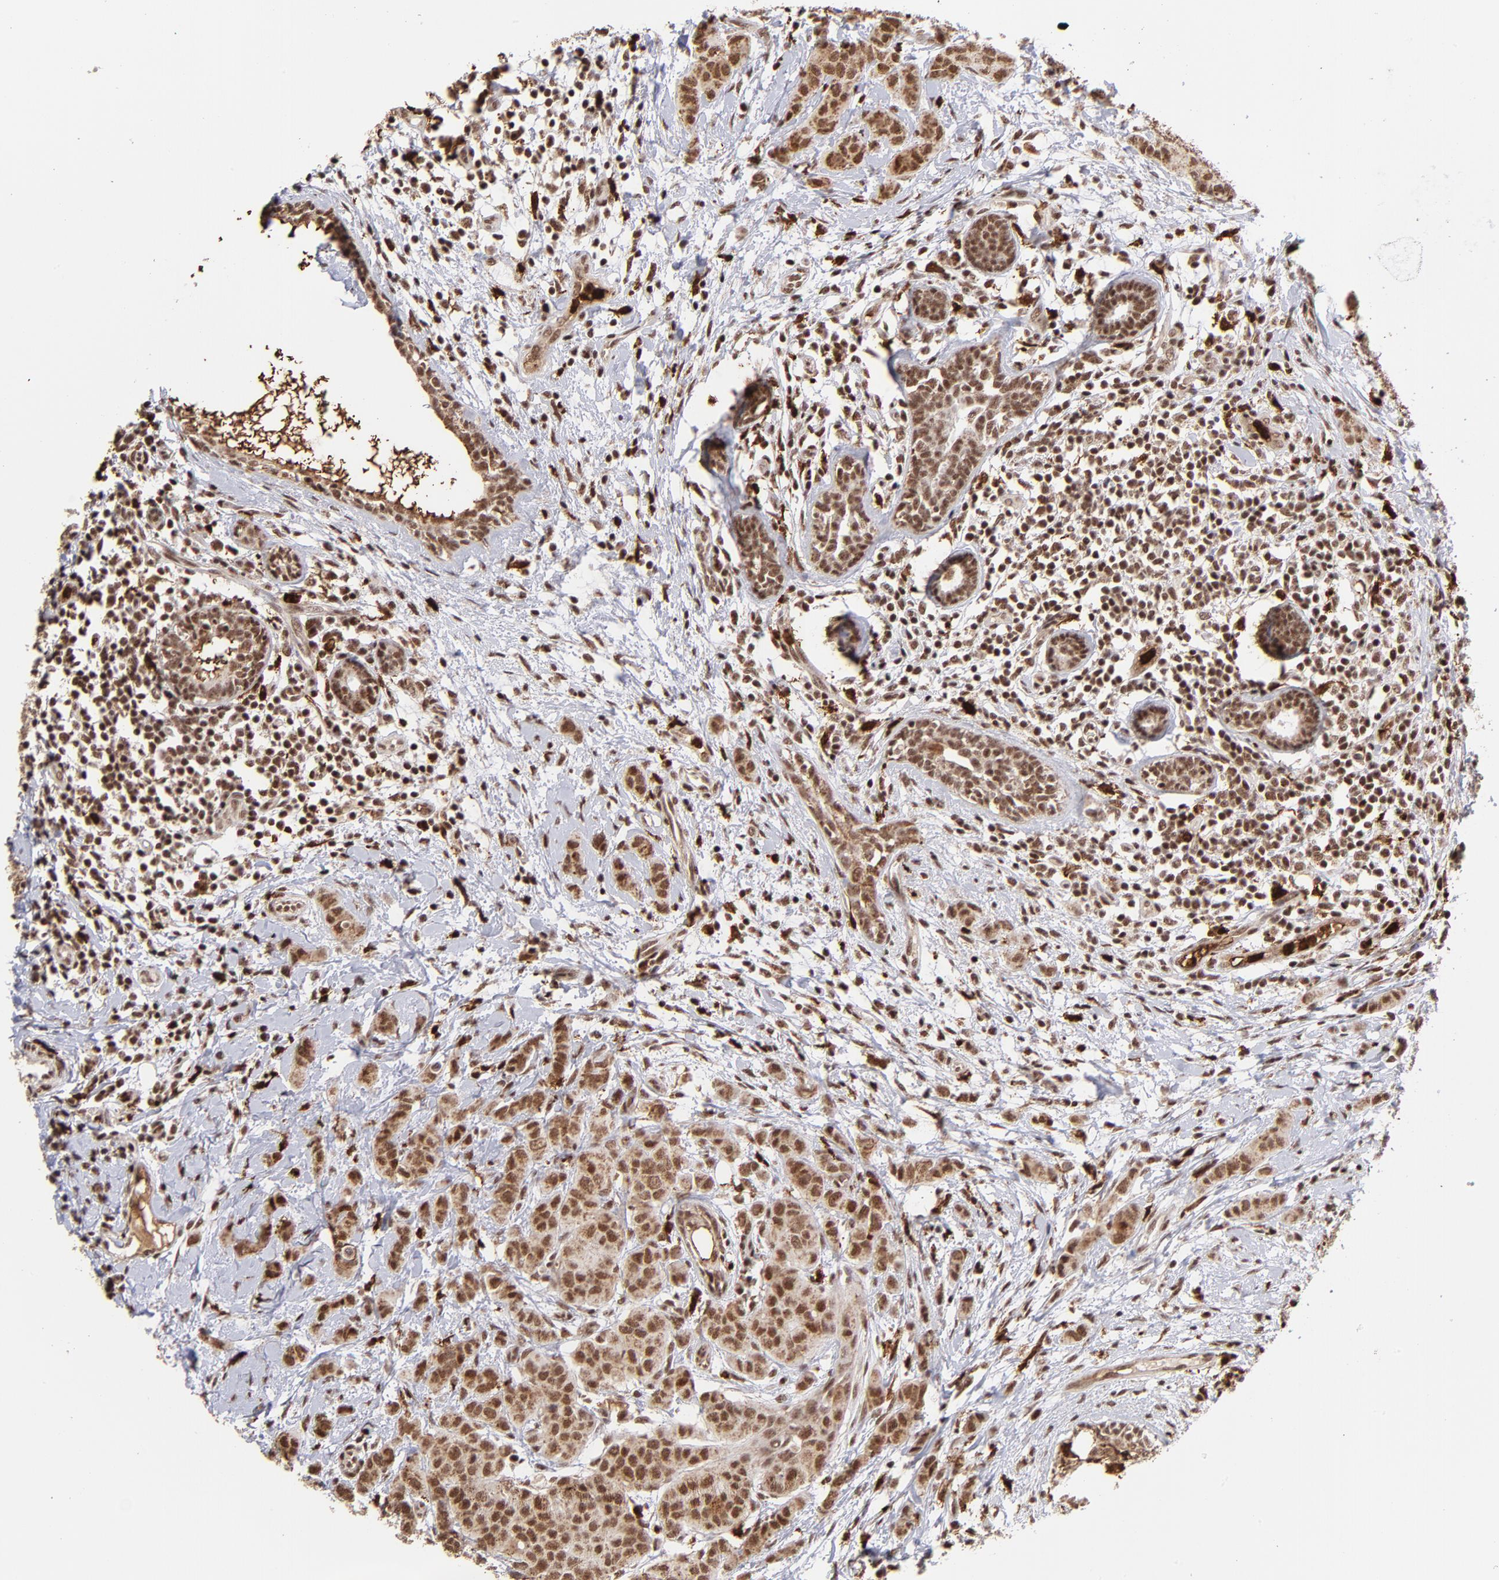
{"staining": {"intensity": "moderate", "quantity": ">75%", "location": "cytoplasmic/membranous,nuclear"}, "tissue": "breast cancer", "cell_type": "Tumor cells", "image_type": "cancer", "snomed": [{"axis": "morphology", "description": "Duct carcinoma"}, {"axis": "topography", "description": "Breast"}], "caption": "IHC micrograph of neoplastic tissue: breast cancer (infiltrating ductal carcinoma) stained using IHC demonstrates medium levels of moderate protein expression localized specifically in the cytoplasmic/membranous and nuclear of tumor cells, appearing as a cytoplasmic/membranous and nuclear brown color.", "gene": "ZFX", "patient": {"sex": "female", "age": 40}}